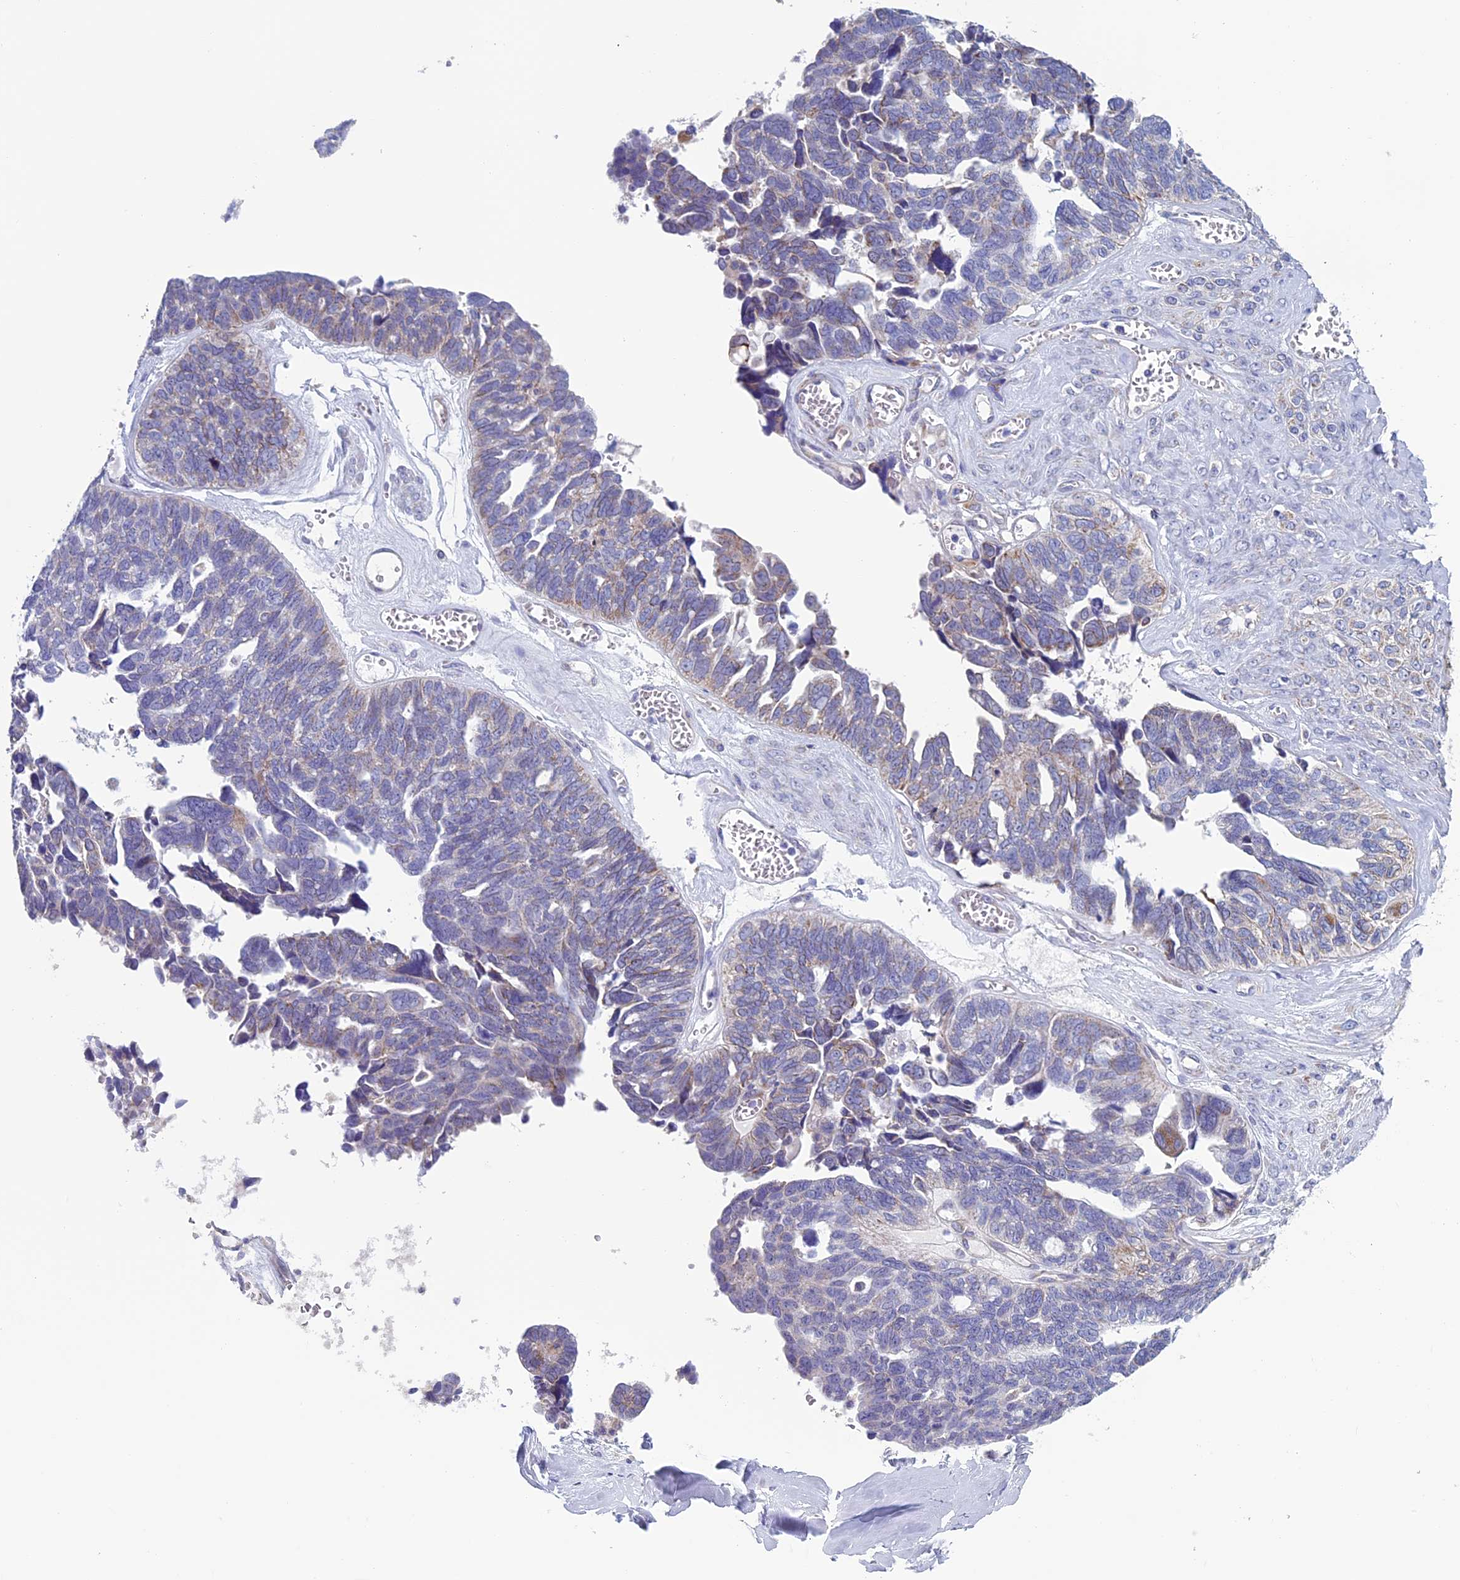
{"staining": {"intensity": "weak", "quantity": "25%-75%", "location": "cytoplasmic/membranous"}, "tissue": "ovarian cancer", "cell_type": "Tumor cells", "image_type": "cancer", "snomed": [{"axis": "morphology", "description": "Cystadenocarcinoma, serous, NOS"}, {"axis": "topography", "description": "Ovary"}], "caption": "Immunohistochemistry of human ovarian serous cystadenocarcinoma shows low levels of weak cytoplasmic/membranous expression in approximately 25%-75% of tumor cells.", "gene": "MFSD12", "patient": {"sex": "female", "age": 79}}